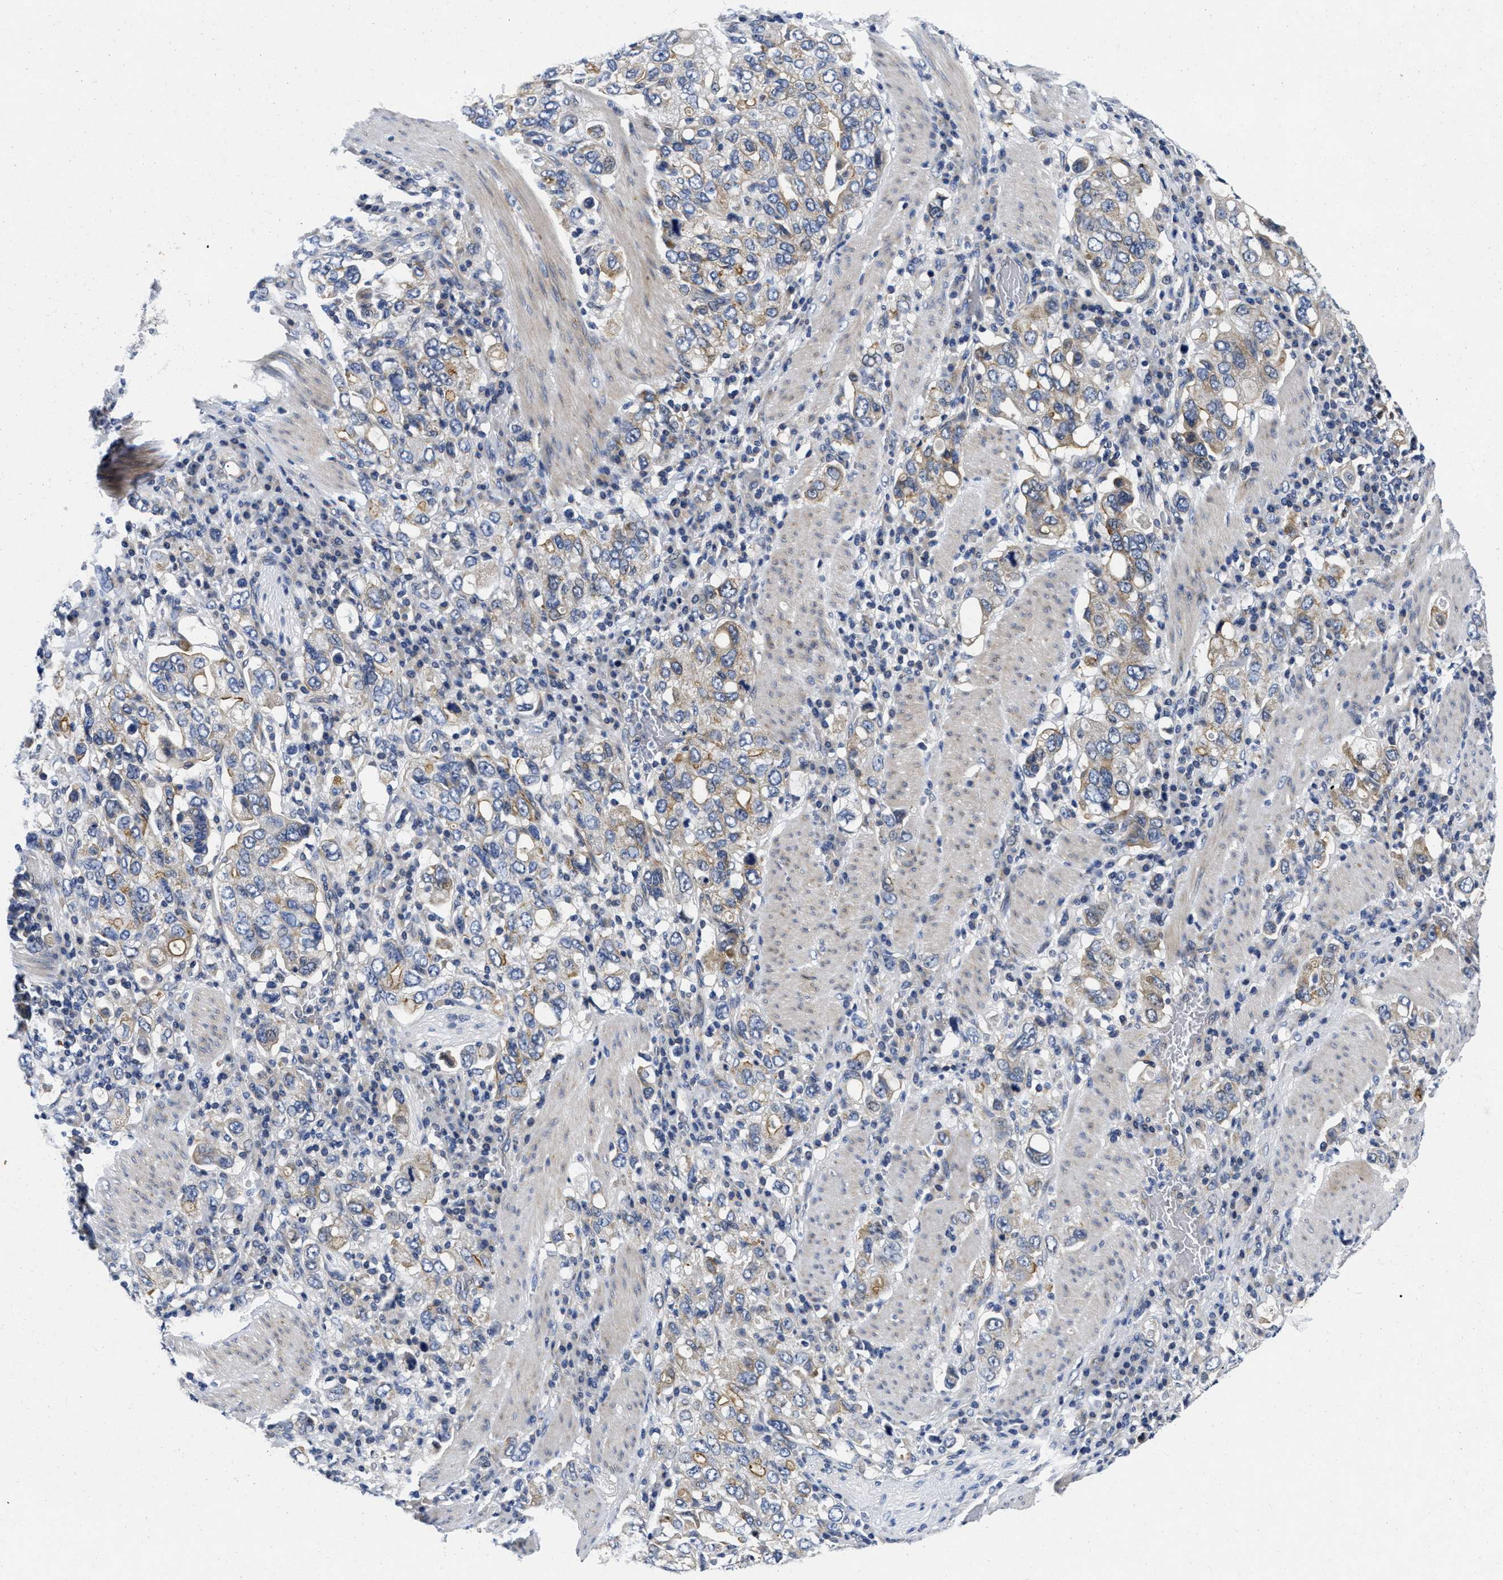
{"staining": {"intensity": "weak", "quantity": "25%-75%", "location": "cytoplasmic/membranous"}, "tissue": "stomach cancer", "cell_type": "Tumor cells", "image_type": "cancer", "snomed": [{"axis": "morphology", "description": "Adenocarcinoma, NOS"}, {"axis": "topography", "description": "Stomach, upper"}], "caption": "Tumor cells reveal low levels of weak cytoplasmic/membranous positivity in approximately 25%-75% of cells in human stomach cancer (adenocarcinoma).", "gene": "LAD1", "patient": {"sex": "male", "age": 62}}